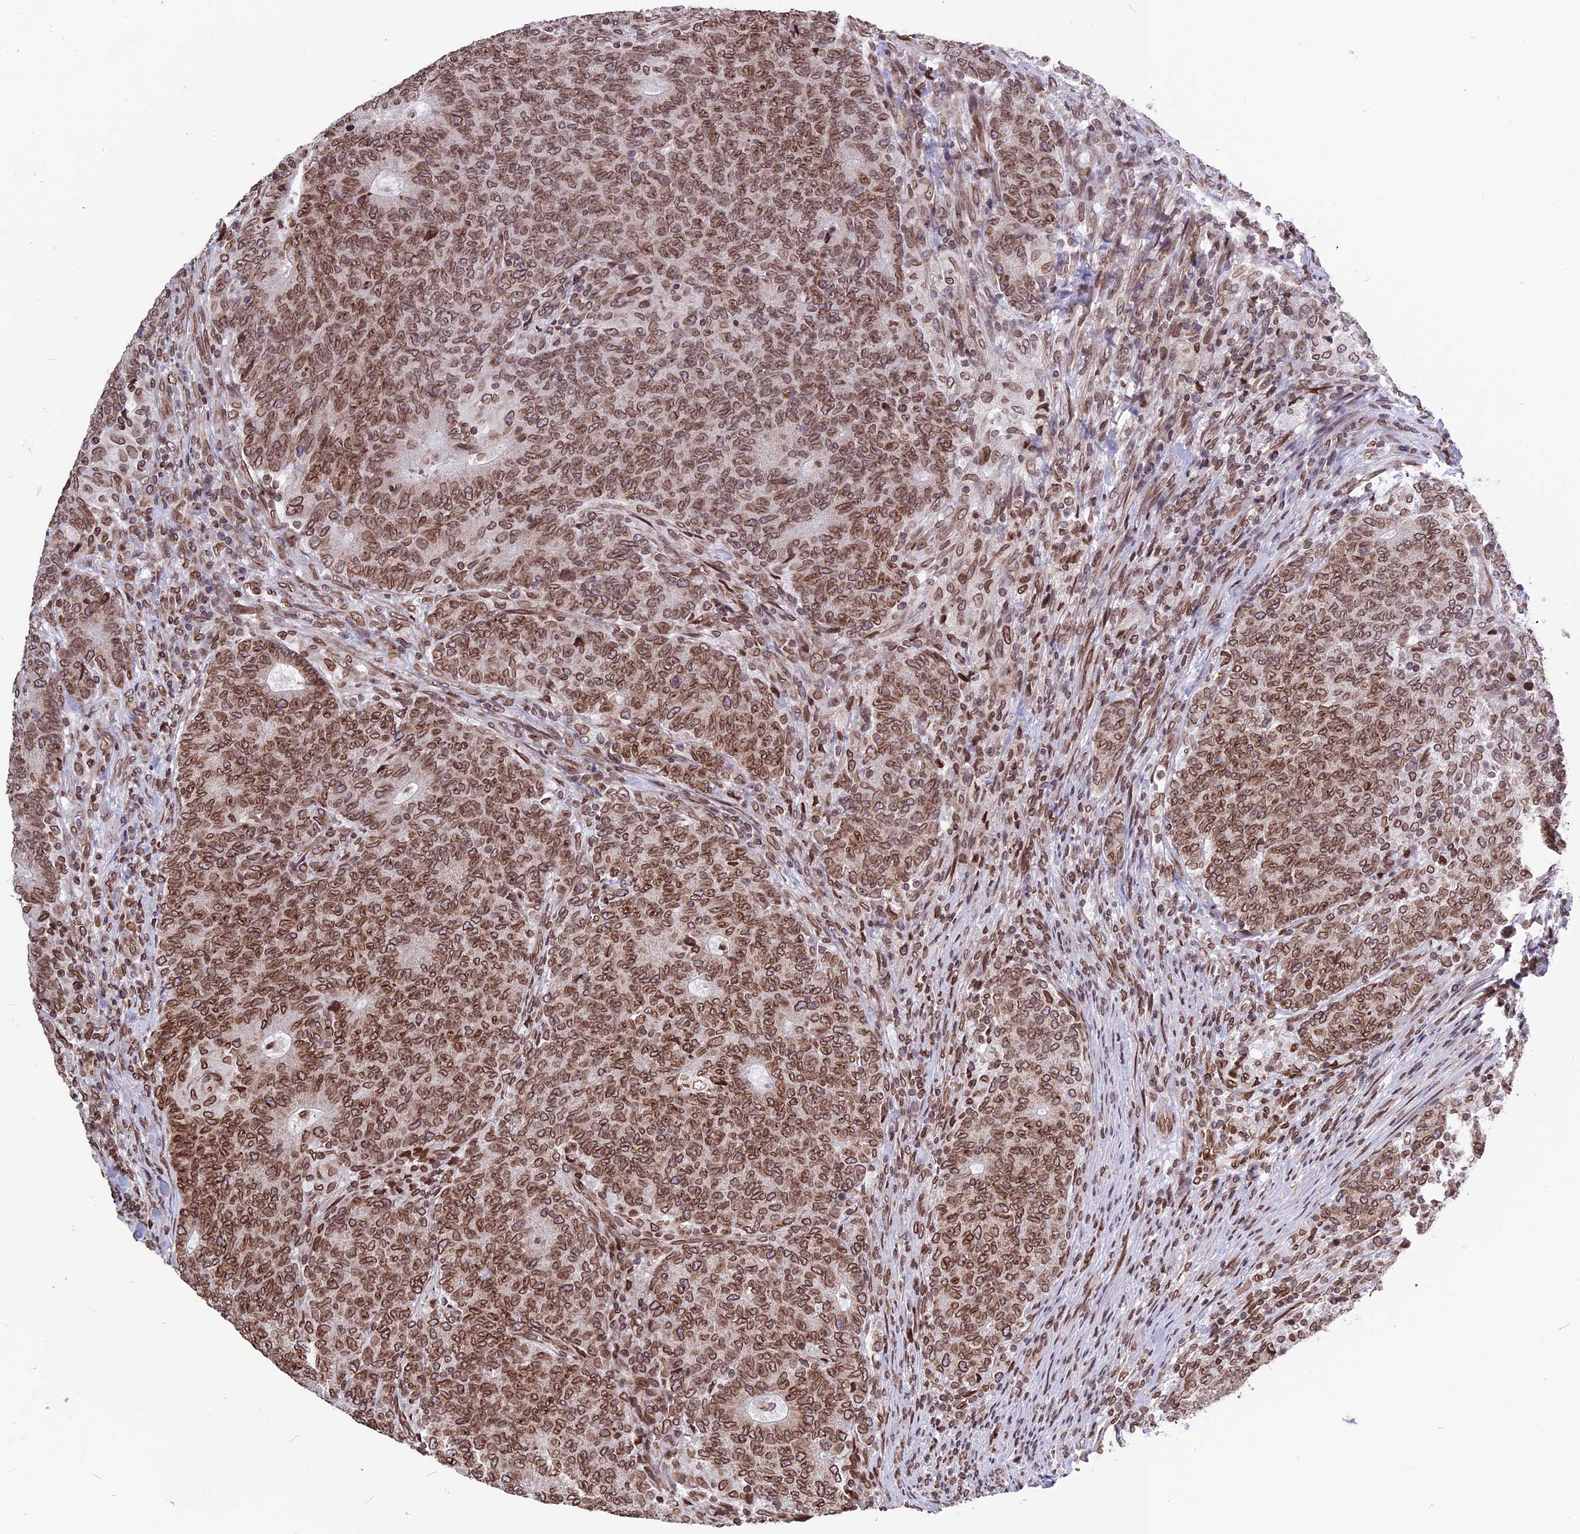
{"staining": {"intensity": "moderate", "quantity": ">75%", "location": "cytoplasmic/membranous,nuclear"}, "tissue": "colorectal cancer", "cell_type": "Tumor cells", "image_type": "cancer", "snomed": [{"axis": "morphology", "description": "Adenocarcinoma, NOS"}, {"axis": "topography", "description": "Colon"}], "caption": "Human colorectal adenocarcinoma stained with a brown dye reveals moderate cytoplasmic/membranous and nuclear positive positivity in approximately >75% of tumor cells.", "gene": "PTCHD4", "patient": {"sex": "female", "age": 75}}